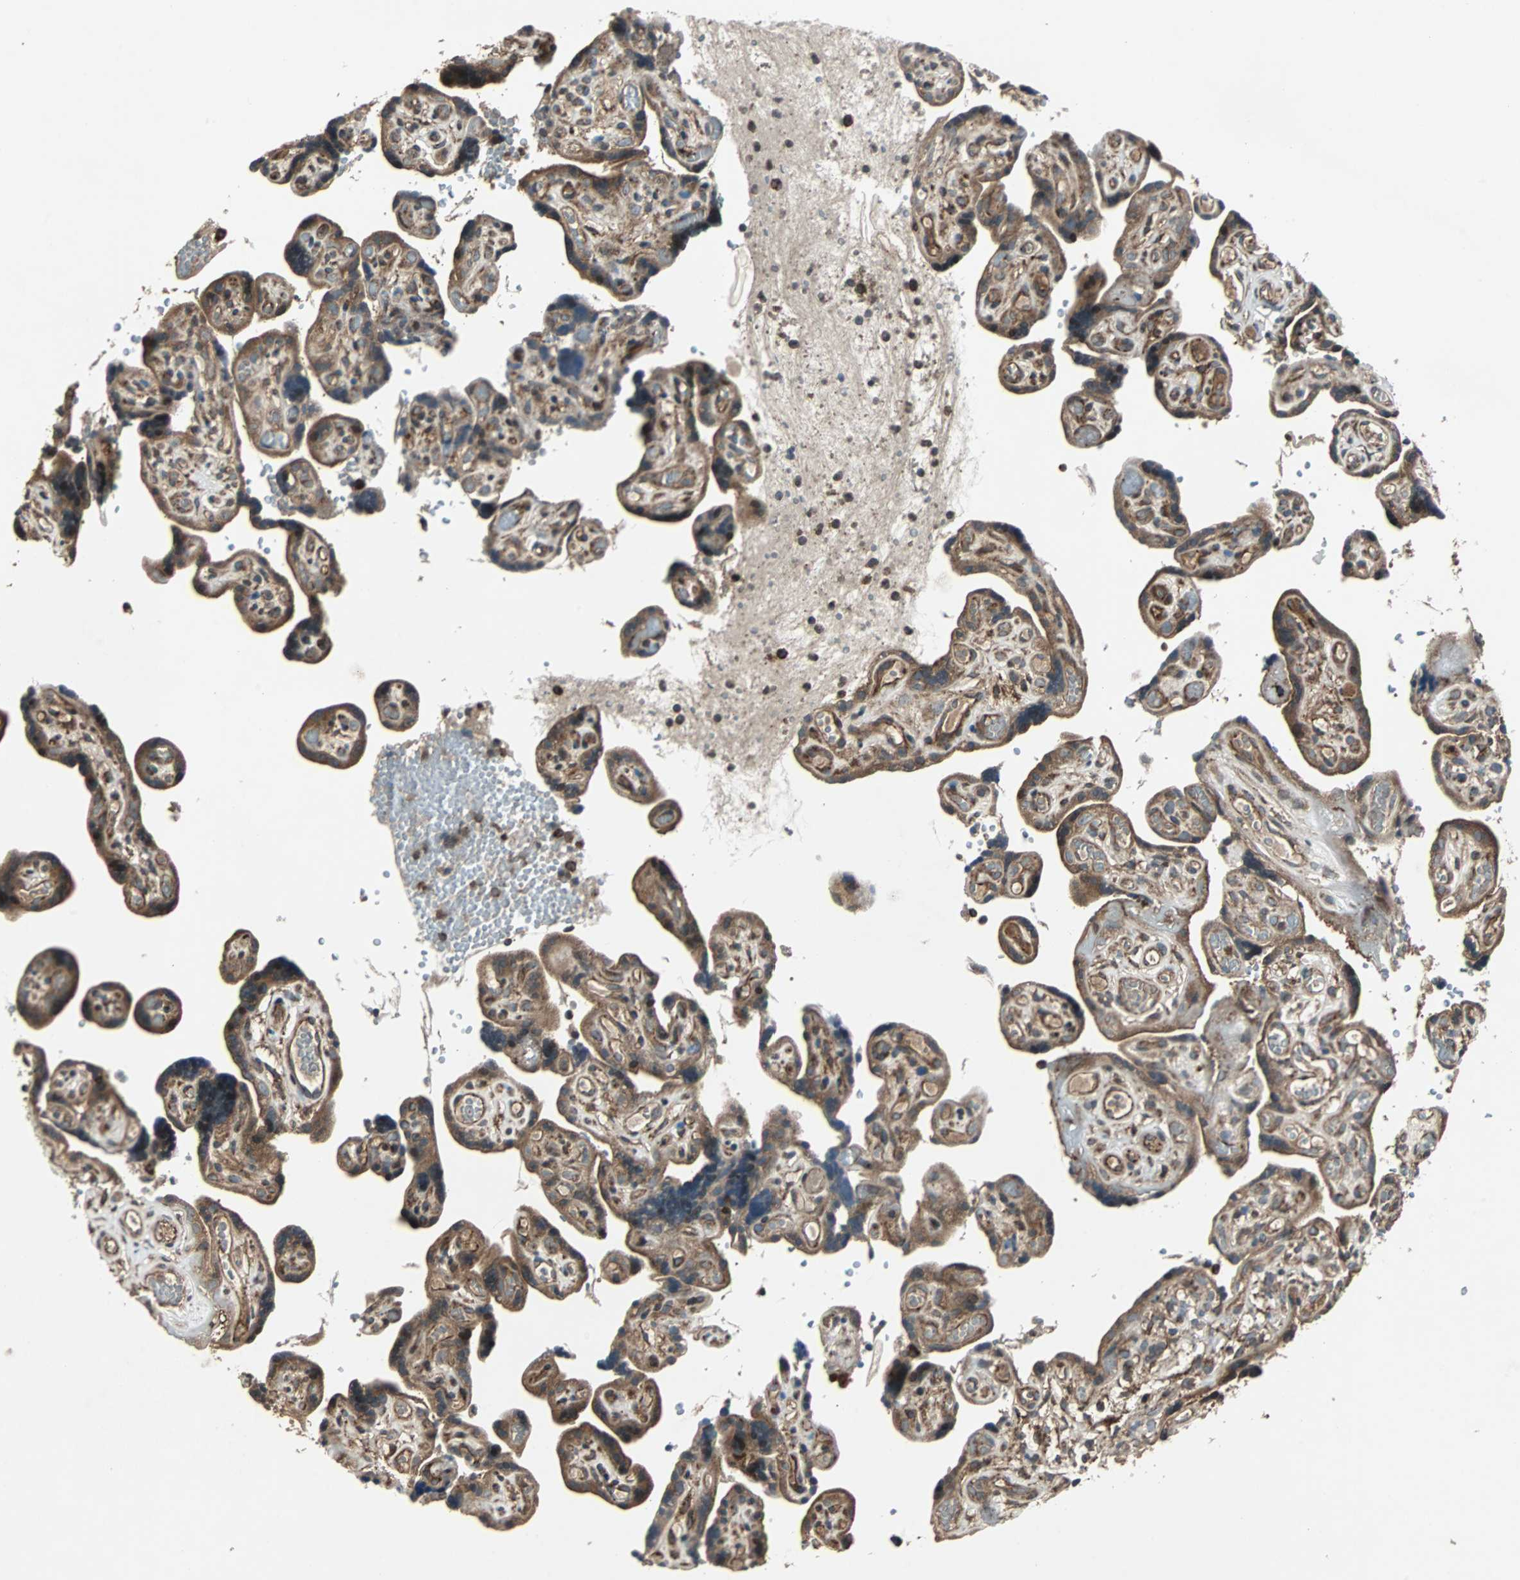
{"staining": {"intensity": "moderate", "quantity": ">75%", "location": "cytoplasmic/membranous"}, "tissue": "placenta", "cell_type": "Decidual cells", "image_type": "normal", "snomed": [{"axis": "morphology", "description": "Normal tissue, NOS"}, {"axis": "topography", "description": "Placenta"}], "caption": "Placenta stained for a protein reveals moderate cytoplasmic/membranous positivity in decidual cells. (Stains: DAB in brown, nuclei in blue, Microscopy: brightfield microscopy at high magnification).", "gene": "RAB7A", "patient": {"sex": "female", "age": 30}}